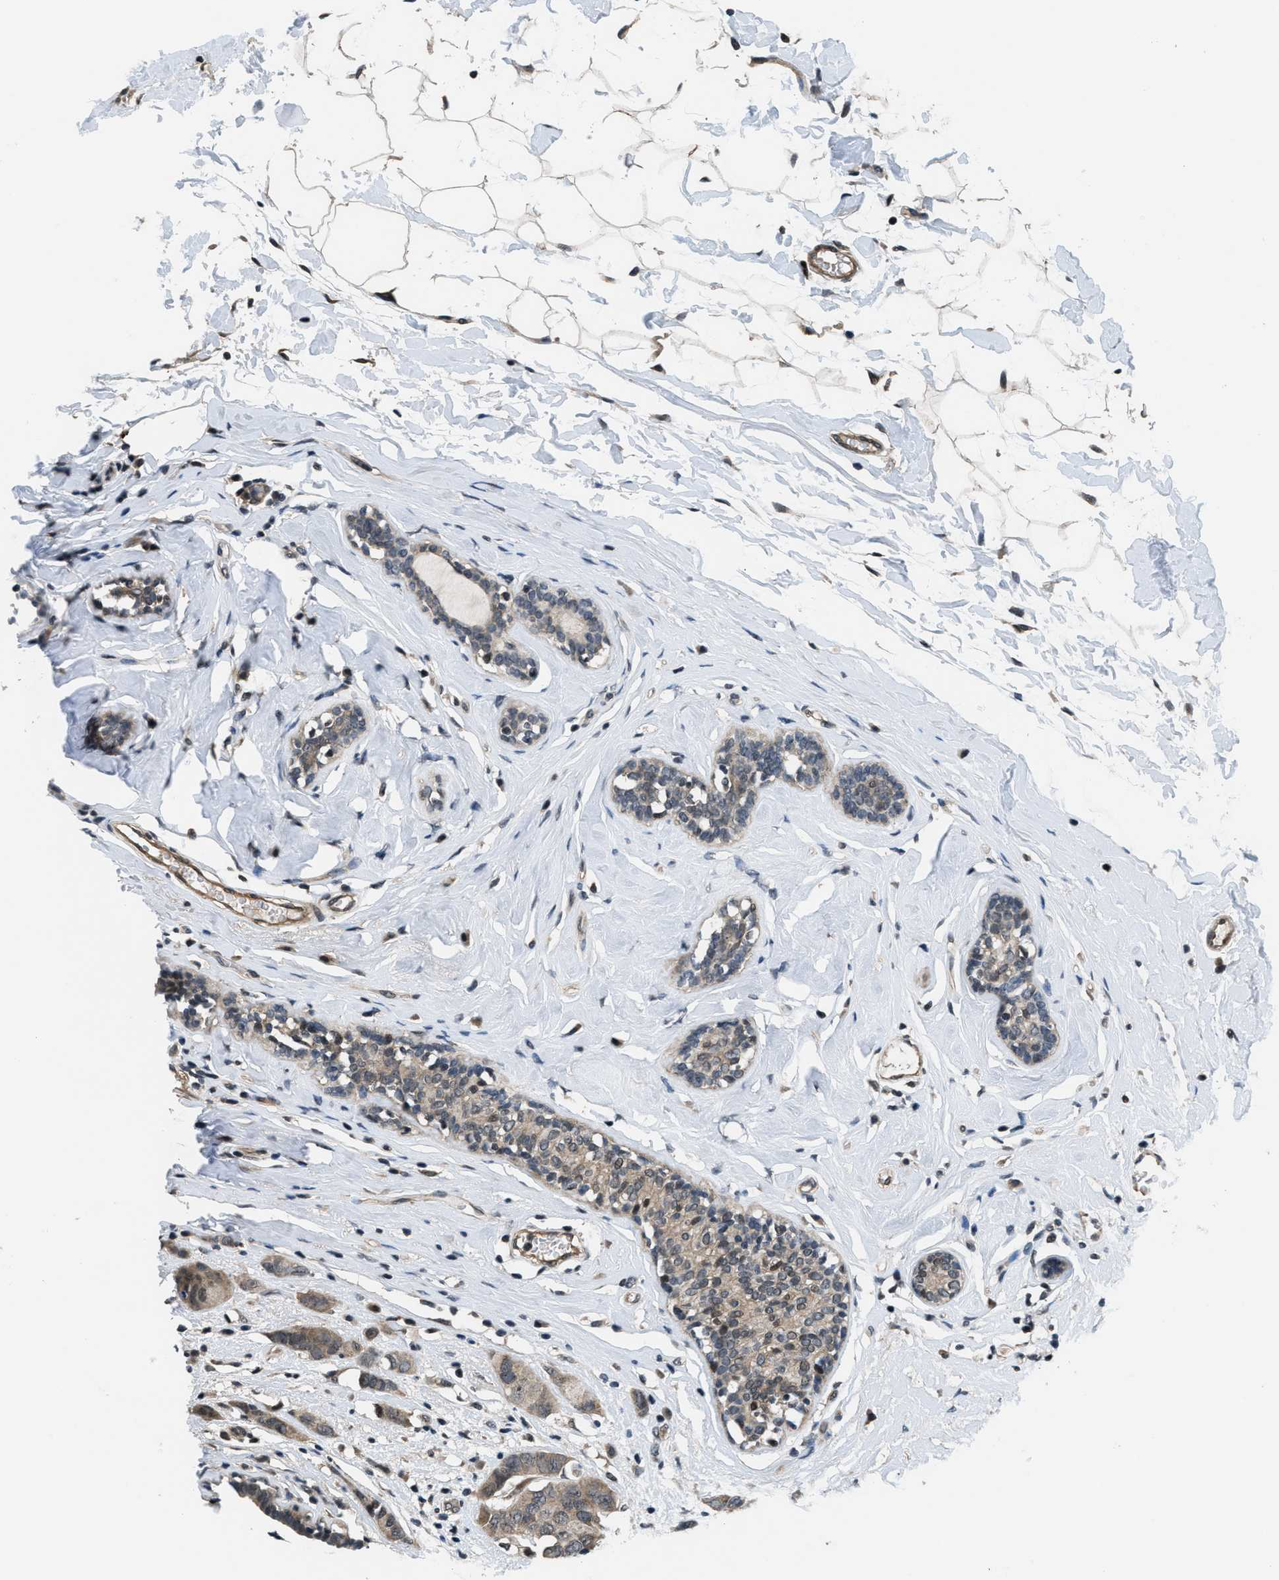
{"staining": {"intensity": "moderate", "quantity": ">75%", "location": "cytoplasmic/membranous"}, "tissue": "breast cancer", "cell_type": "Tumor cells", "image_type": "cancer", "snomed": [{"axis": "morphology", "description": "Normal tissue, NOS"}, {"axis": "morphology", "description": "Duct carcinoma"}, {"axis": "topography", "description": "Breast"}], "caption": "Immunohistochemical staining of human infiltrating ductal carcinoma (breast) displays medium levels of moderate cytoplasmic/membranous protein positivity in about >75% of tumor cells. (brown staining indicates protein expression, while blue staining denotes nuclei).", "gene": "SETD5", "patient": {"sex": "female", "age": 50}}